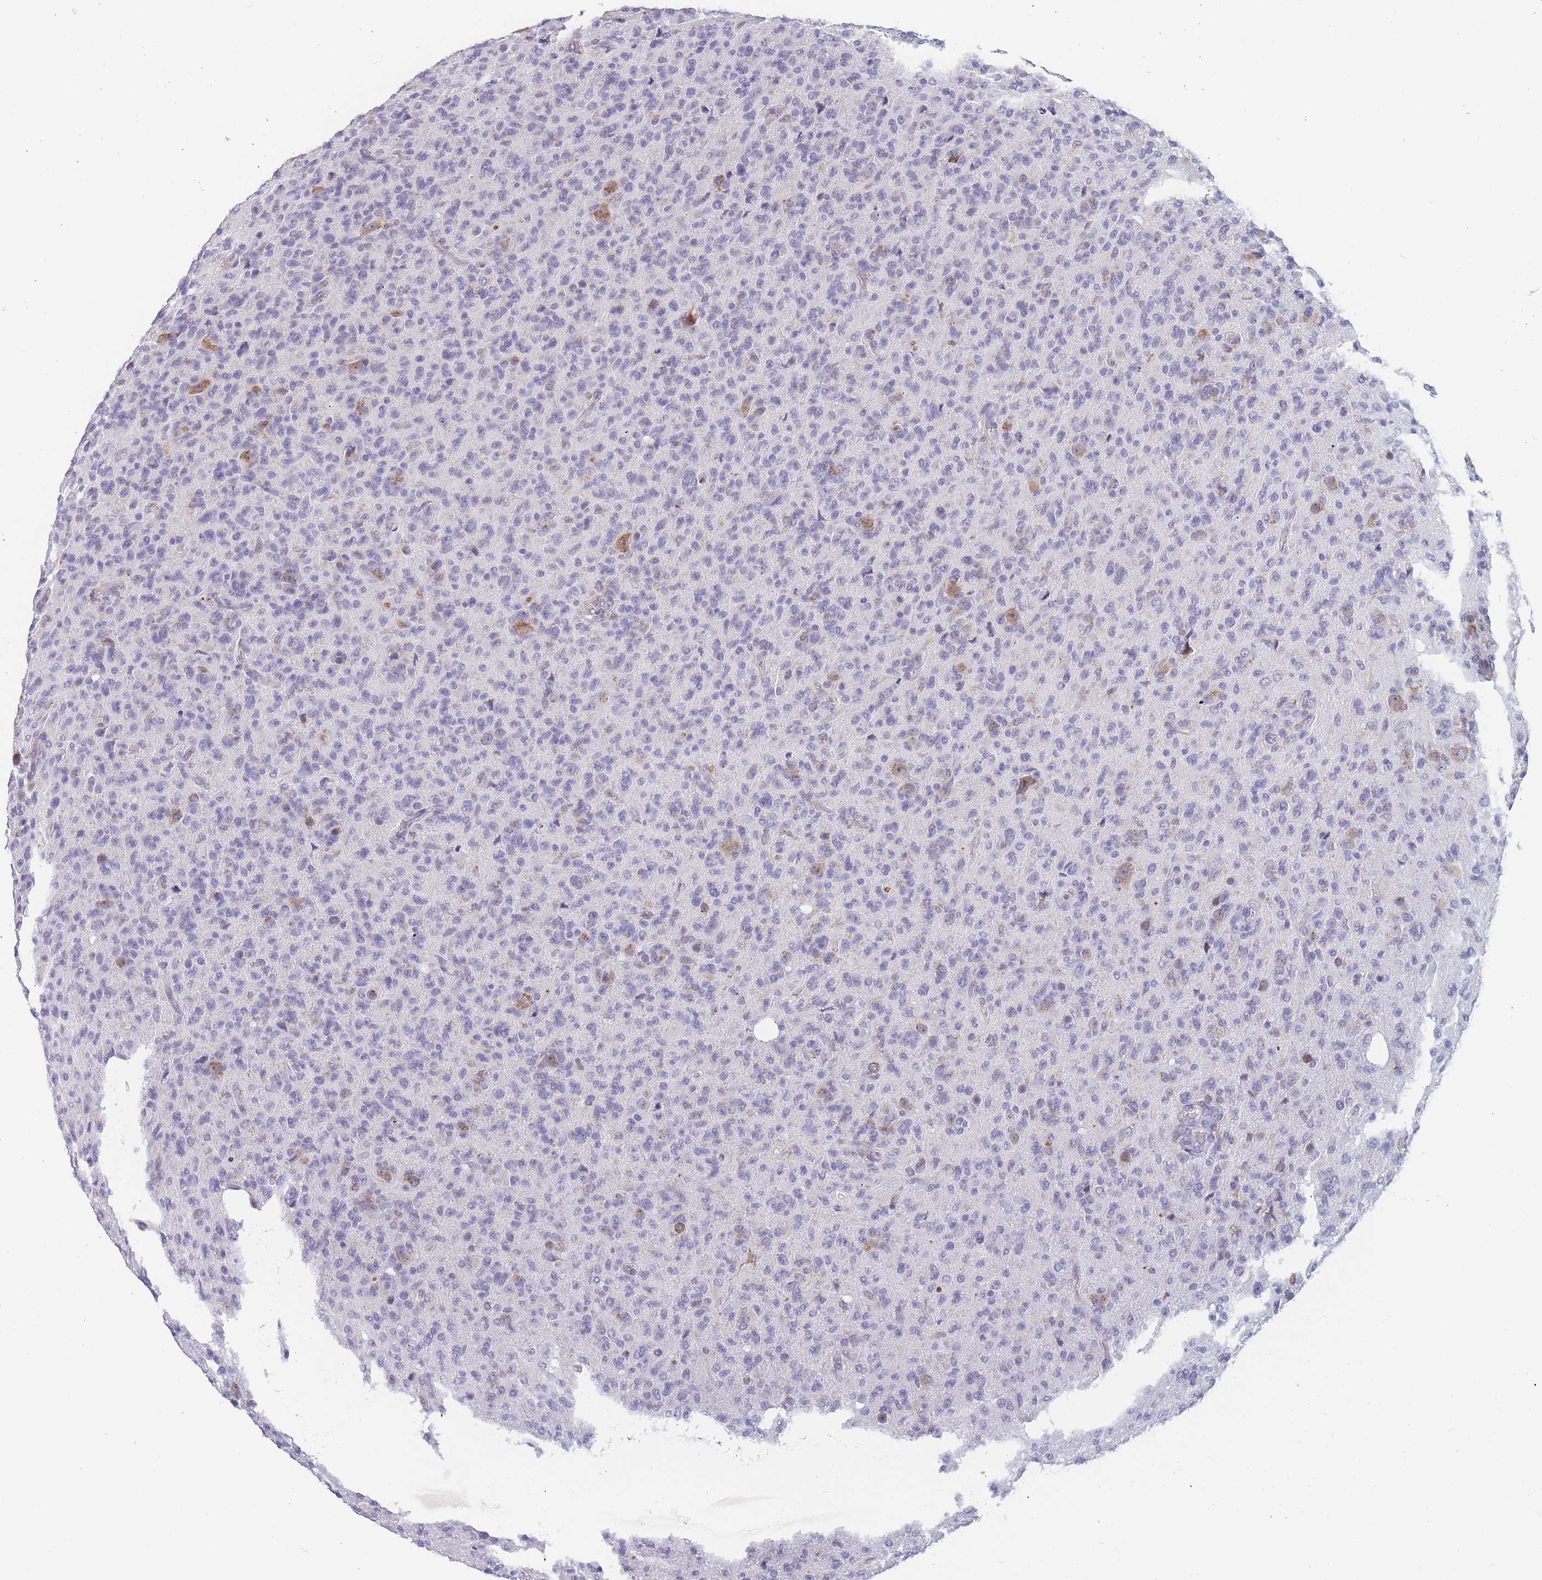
{"staining": {"intensity": "negative", "quantity": "none", "location": "none"}, "tissue": "glioma", "cell_type": "Tumor cells", "image_type": "cancer", "snomed": [{"axis": "morphology", "description": "Glioma, malignant, High grade"}, {"axis": "topography", "description": "Brain"}], "caption": "Immunohistochemistry (IHC) of malignant glioma (high-grade) demonstrates no staining in tumor cells.", "gene": "TMED10", "patient": {"sex": "female", "age": 57}}